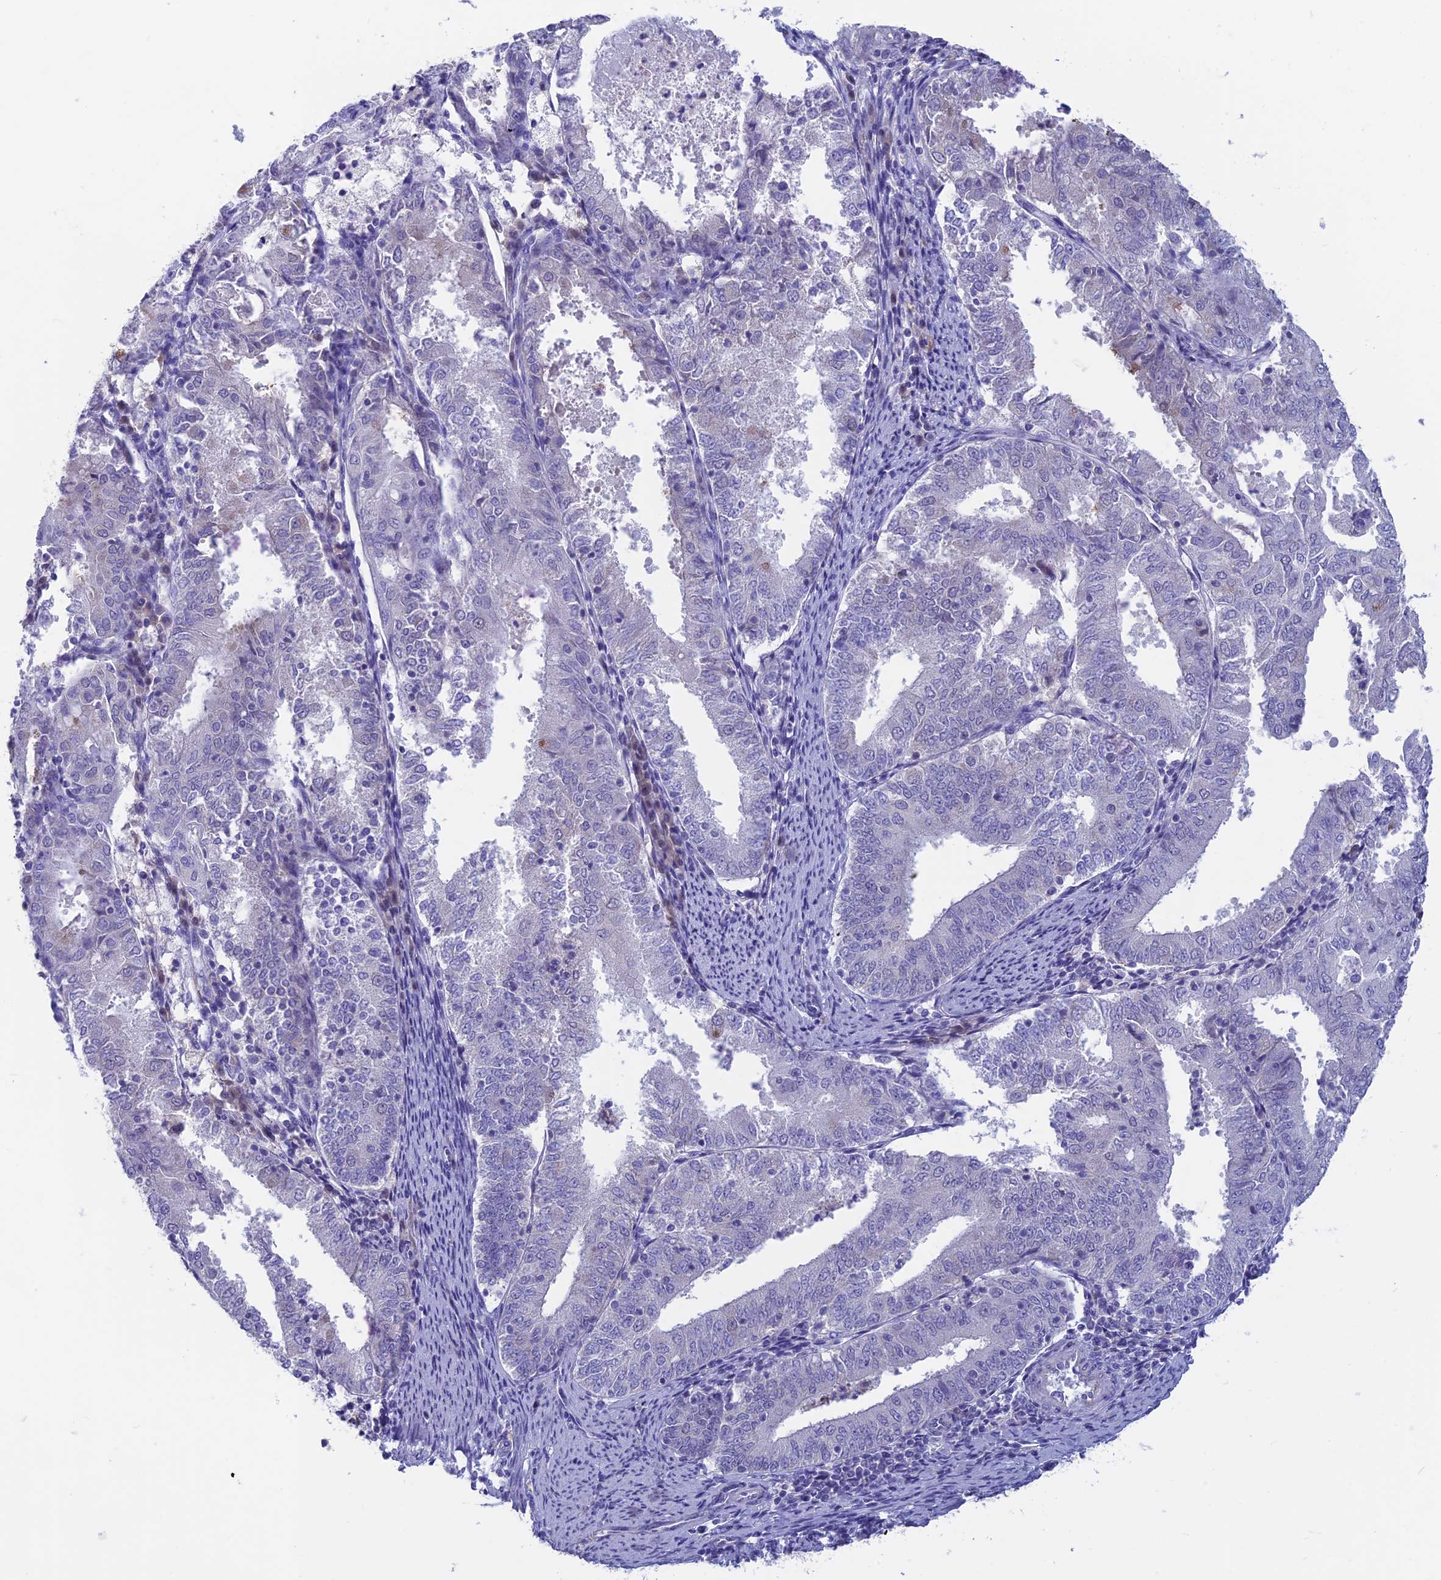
{"staining": {"intensity": "negative", "quantity": "none", "location": "none"}, "tissue": "endometrial cancer", "cell_type": "Tumor cells", "image_type": "cancer", "snomed": [{"axis": "morphology", "description": "Adenocarcinoma, NOS"}, {"axis": "topography", "description": "Endometrium"}], "caption": "Immunohistochemical staining of adenocarcinoma (endometrial) reveals no significant staining in tumor cells.", "gene": "SNTN", "patient": {"sex": "female", "age": 57}}